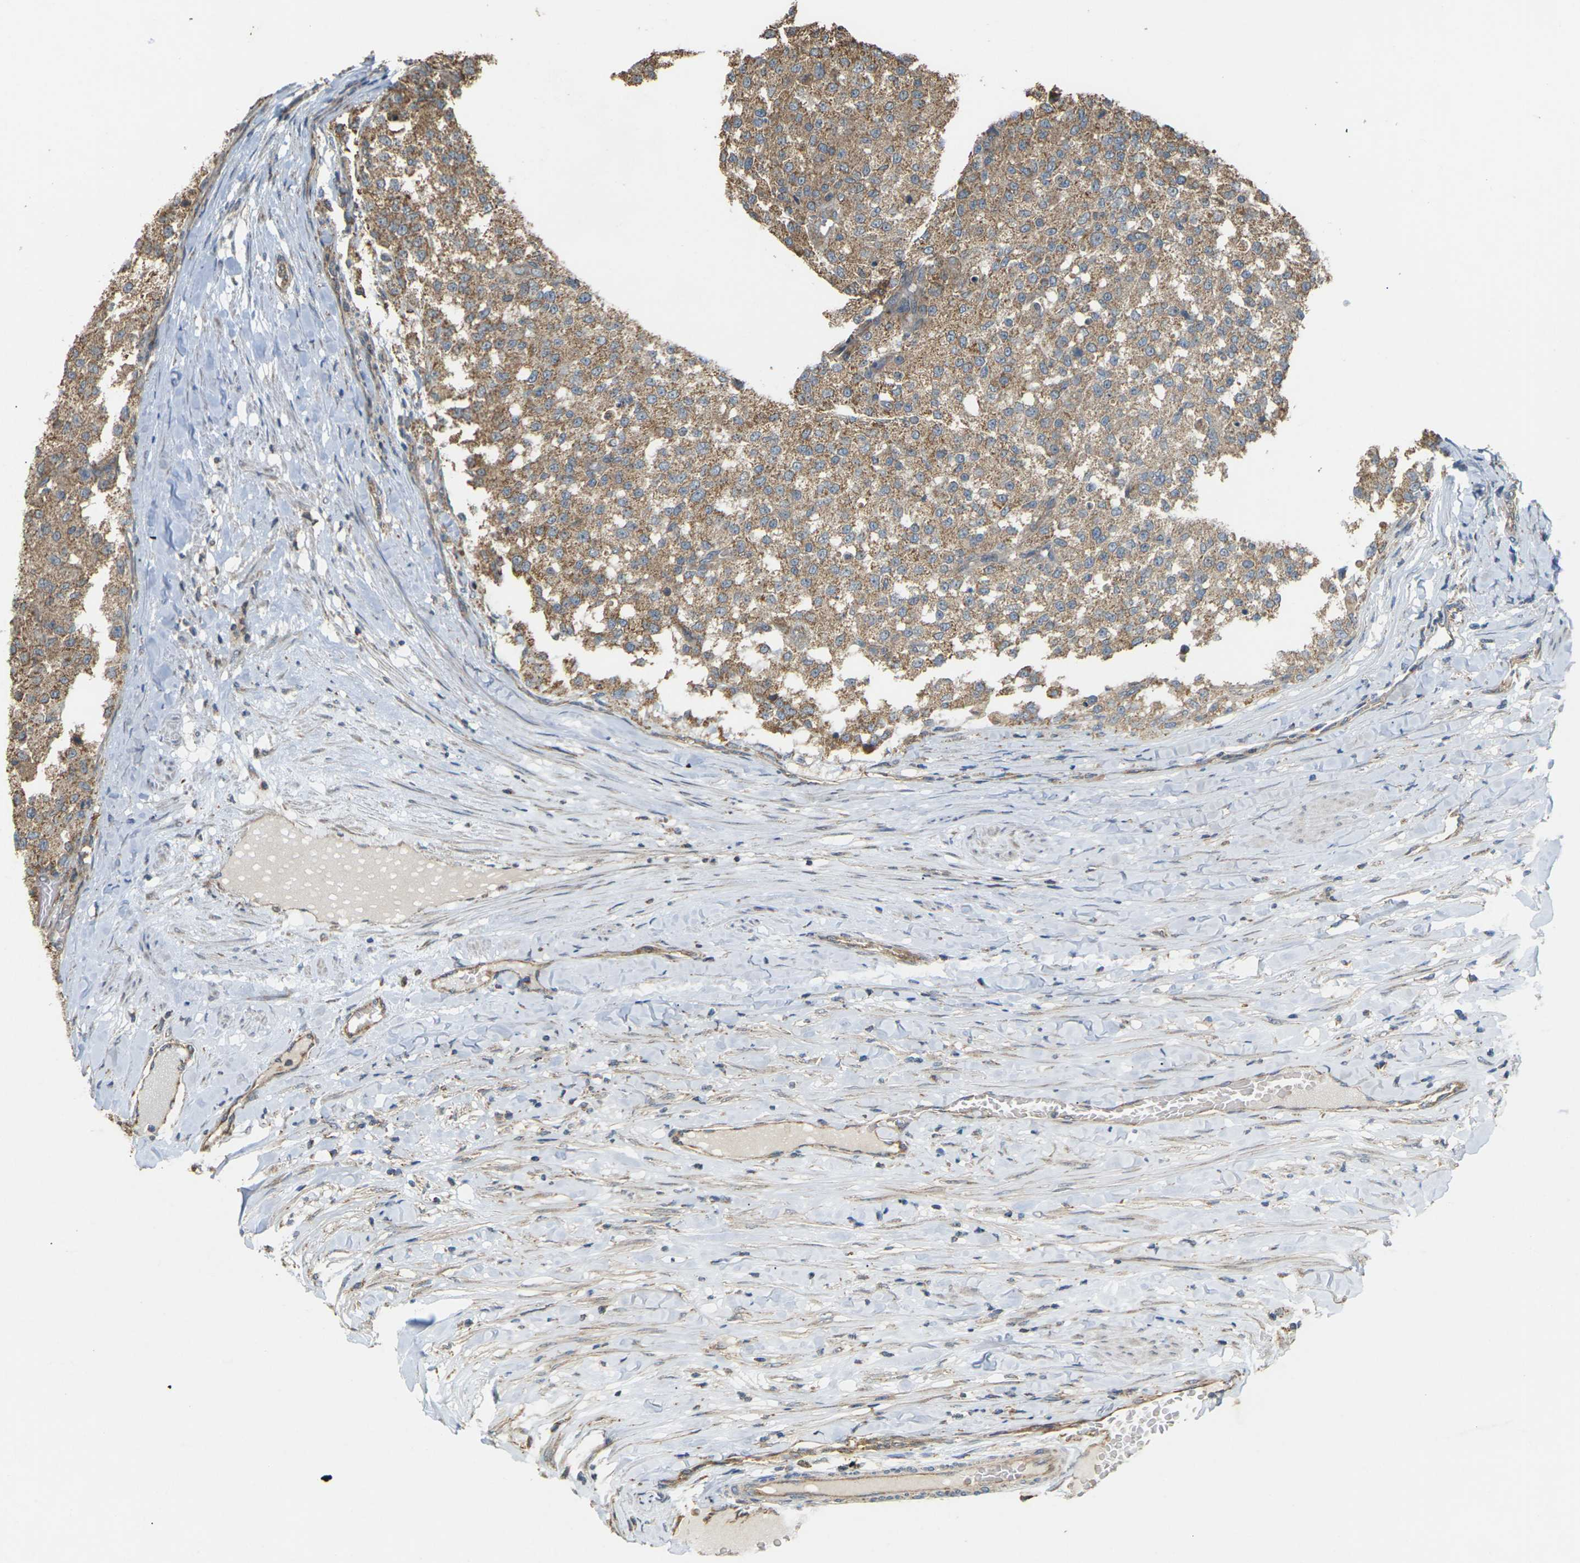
{"staining": {"intensity": "moderate", "quantity": ">75%", "location": "cytoplasmic/membranous"}, "tissue": "testis cancer", "cell_type": "Tumor cells", "image_type": "cancer", "snomed": [{"axis": "morphology", "description": "Seminoma, NOS"}, {"axis": "topography", "description": "Testis"}], "caption": "Immunohistochemical staining of seminoma (testis) exhibits medium levels of moderate cytoplasmic/membranous positivity in about >75% of tumor cells. The staining was performed using DAB (3,3'-diaminobenzidine), with brown indicating positive protein expression. Nuclei are stained blue with hematoxylin.", "gene": "KSR1", "patient": {"sex": "male", "age": 59}}